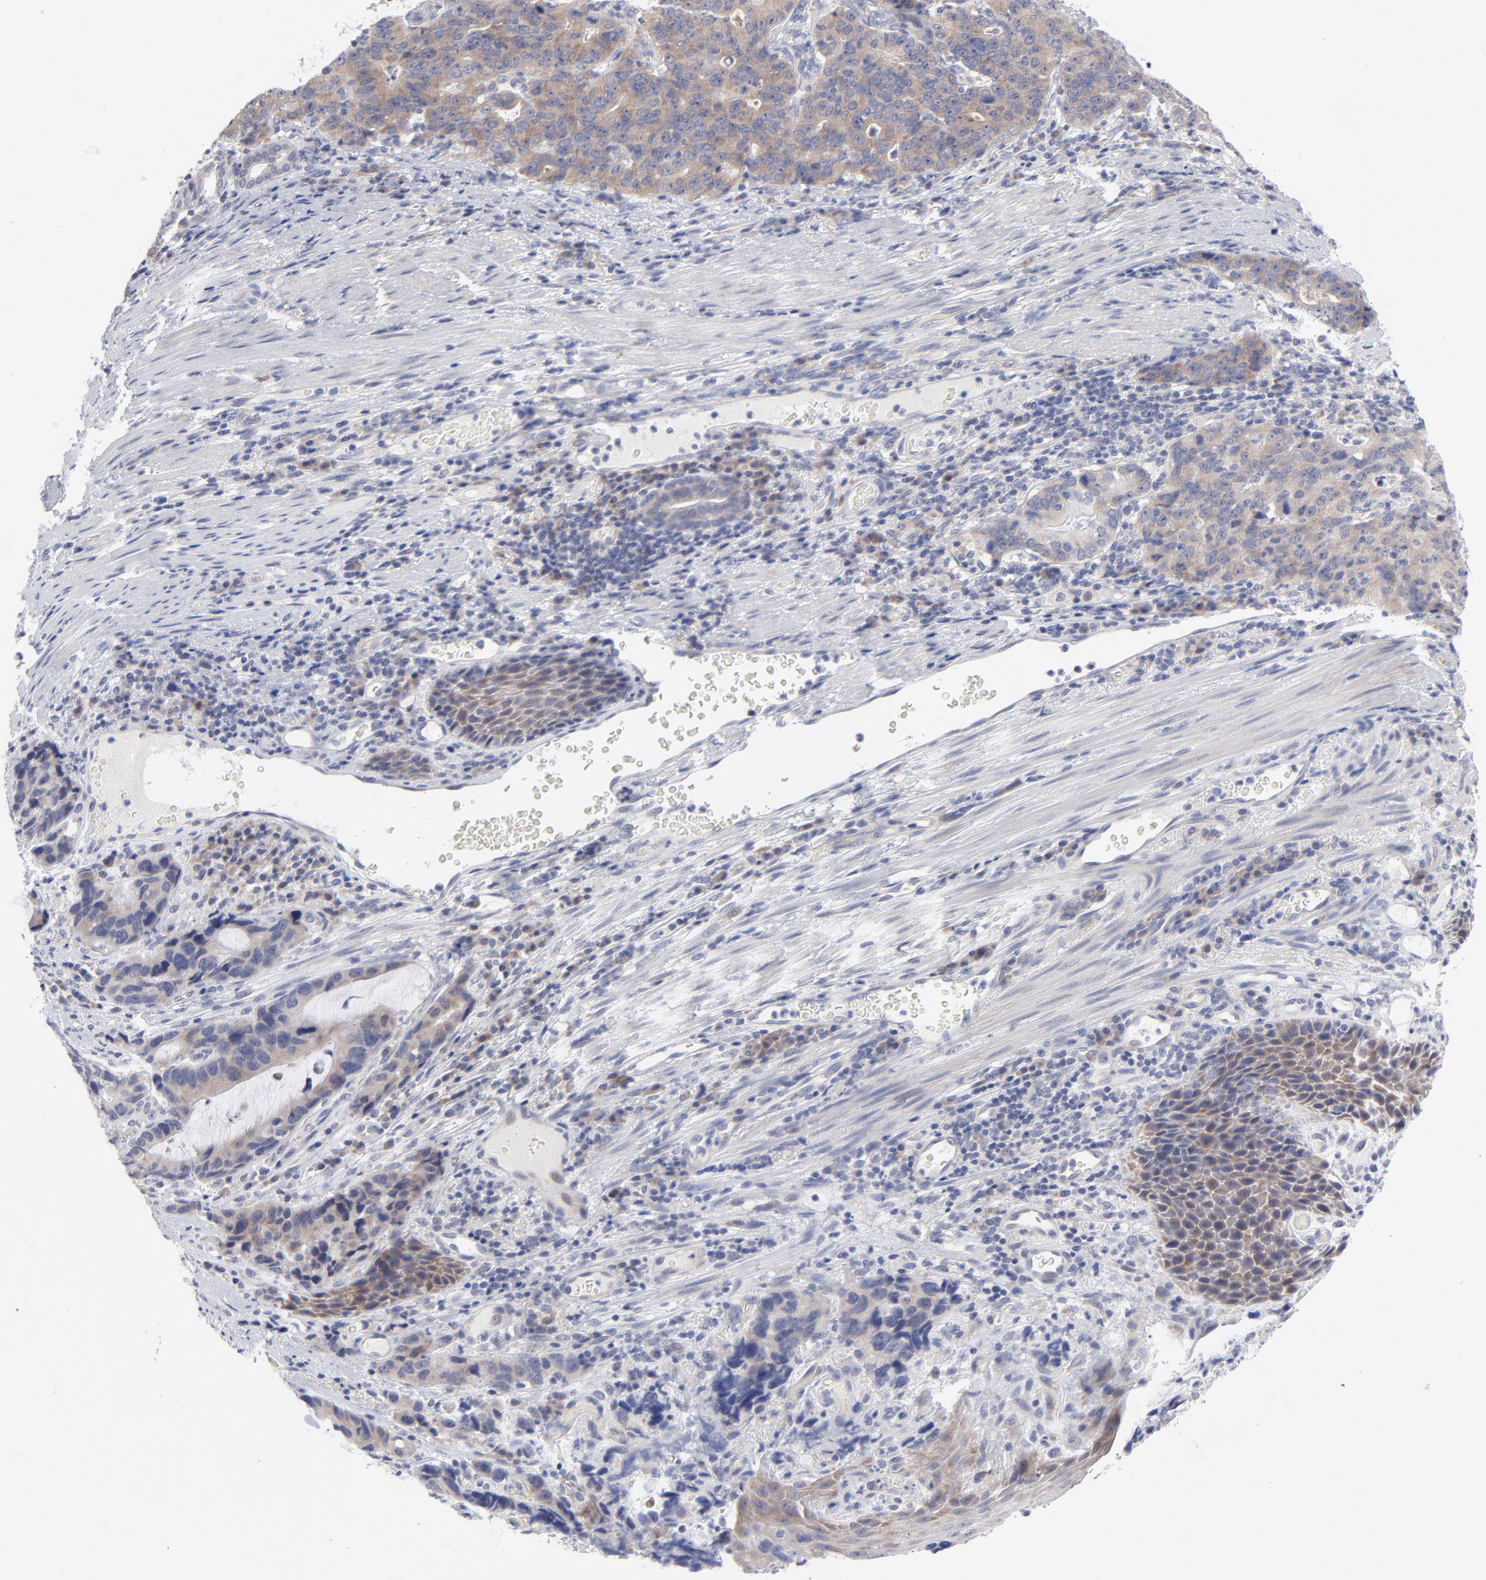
{"staining": {"intensity": "weak", "quantity": ">75%", "location": "cytoplasmic/membranous"}, "tissue": "stomach cancer", "cell_type": "Tumor cells", "image_type": "cancer", "snomed": [{"axis": "morphology", "description": "Adenocarcinoma, NOS"}, {"axis": "topography", "description": "Esophagus"}, {"axis": "topography", "description": "Stomach"}], "caption": "DAB immunohistochemical staining of stomach adenocarcinoma displays weak cytoplasmic/membranous protein positivity in approximately >75% of tumor cells. (Brightfield microscopy of DAB IHC at high magnification).", "gene": "RPS24", "patient": {"sex": "male", "age": 74}}